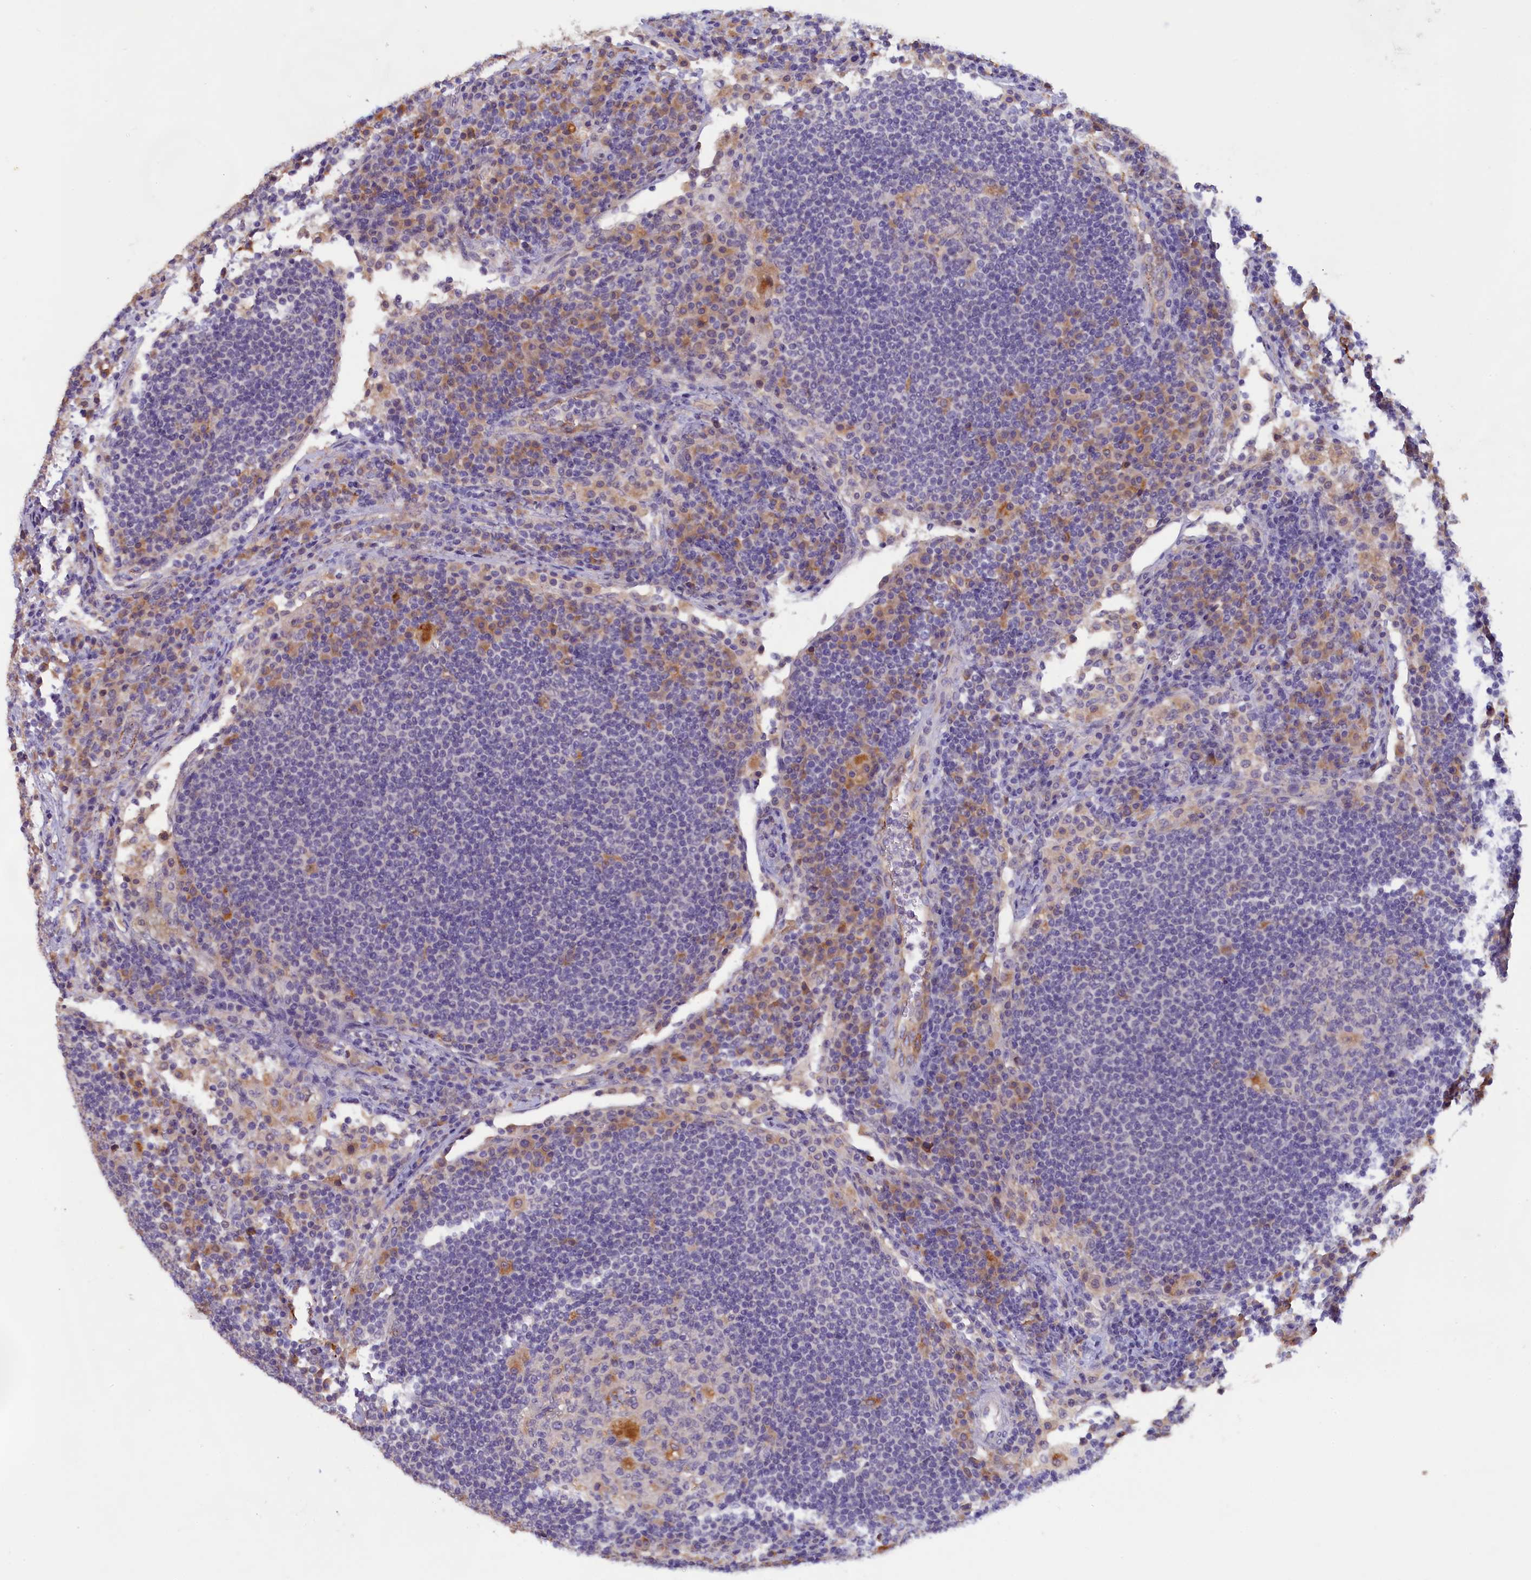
{"staining": {"intensity": "negative", "quantity": "none", "location": "none"}, "tissue": "lymph node", "cell_type": "Germinal center cells", "image_type": "normal", "snomed": [{"axis": "morphology", "description": "Normal tissue, NOS"}, {"axis": "topography", "description": "Lymph node"}], "caption": "An immunohistochemistry micrograph of benign lymph node is shown. There is no staining in germinal center cells of lymph node. (Brightfield microscopy of DAB (3,3'-diaminobenzidine) immunohistochemistry (IHC) at high magnification).", "gene": "COL19A1", "patient": {"sex": "female", "age": 53}}